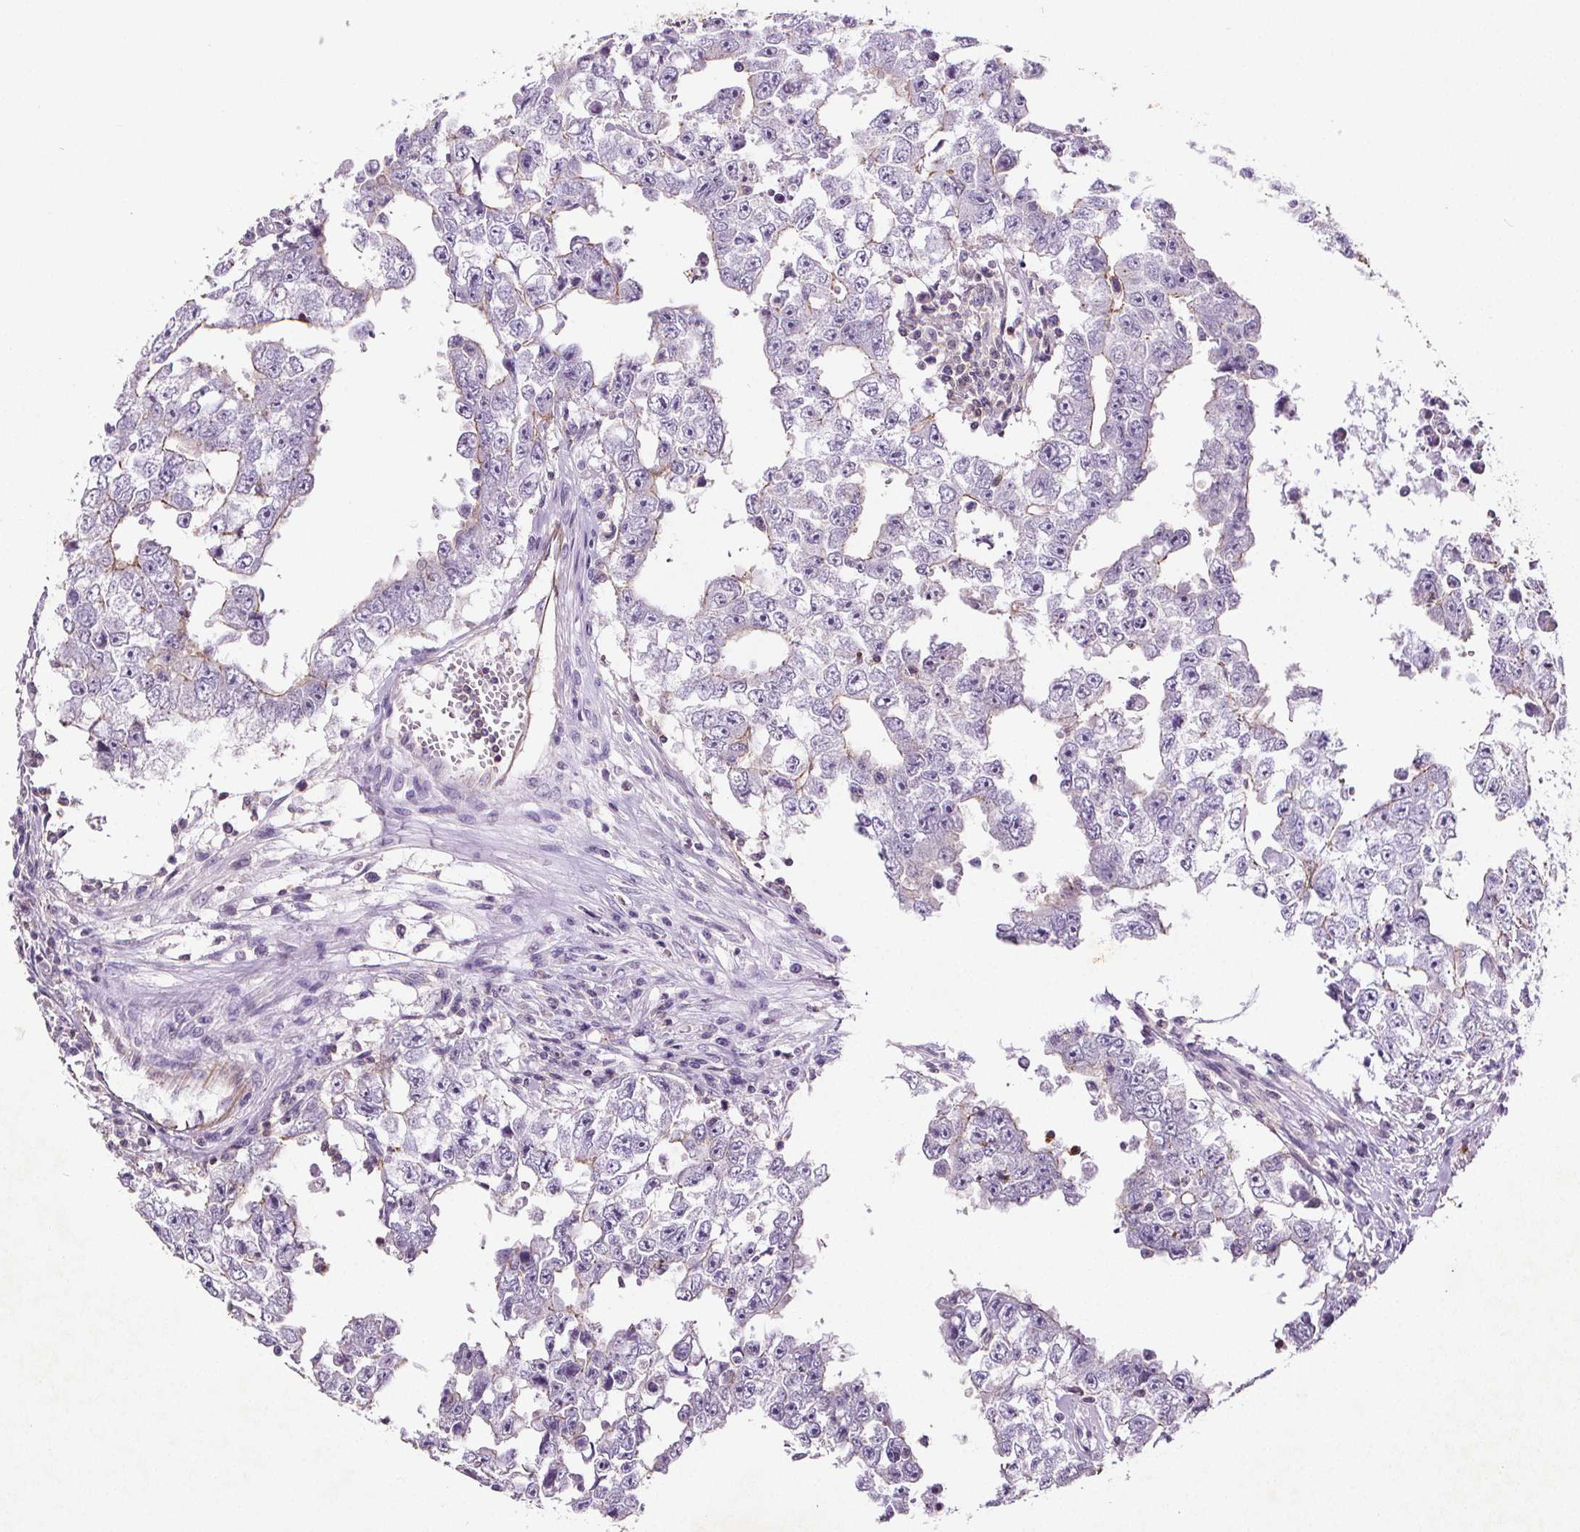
{"staining": {"intensity": "negative", "quantity": "none", "location": "none"}, "tissue": "testis cancer", "cell_type": "Tumor cells", "image_type": "cancer", "snomed": [{"axis": "morphology", "description": "Carcinoma, Embryonal, NOS"}, {"axis": "topography", "description": "Testis"}], "caption": "Immunohistochemistry histopathology image of embryonal carcinoma (testis) stained for a protein (brown), which demonstrates no expression in tumor cells.", "gene": "C19orf84", "patient": {"sex": "male", "age": 36}}